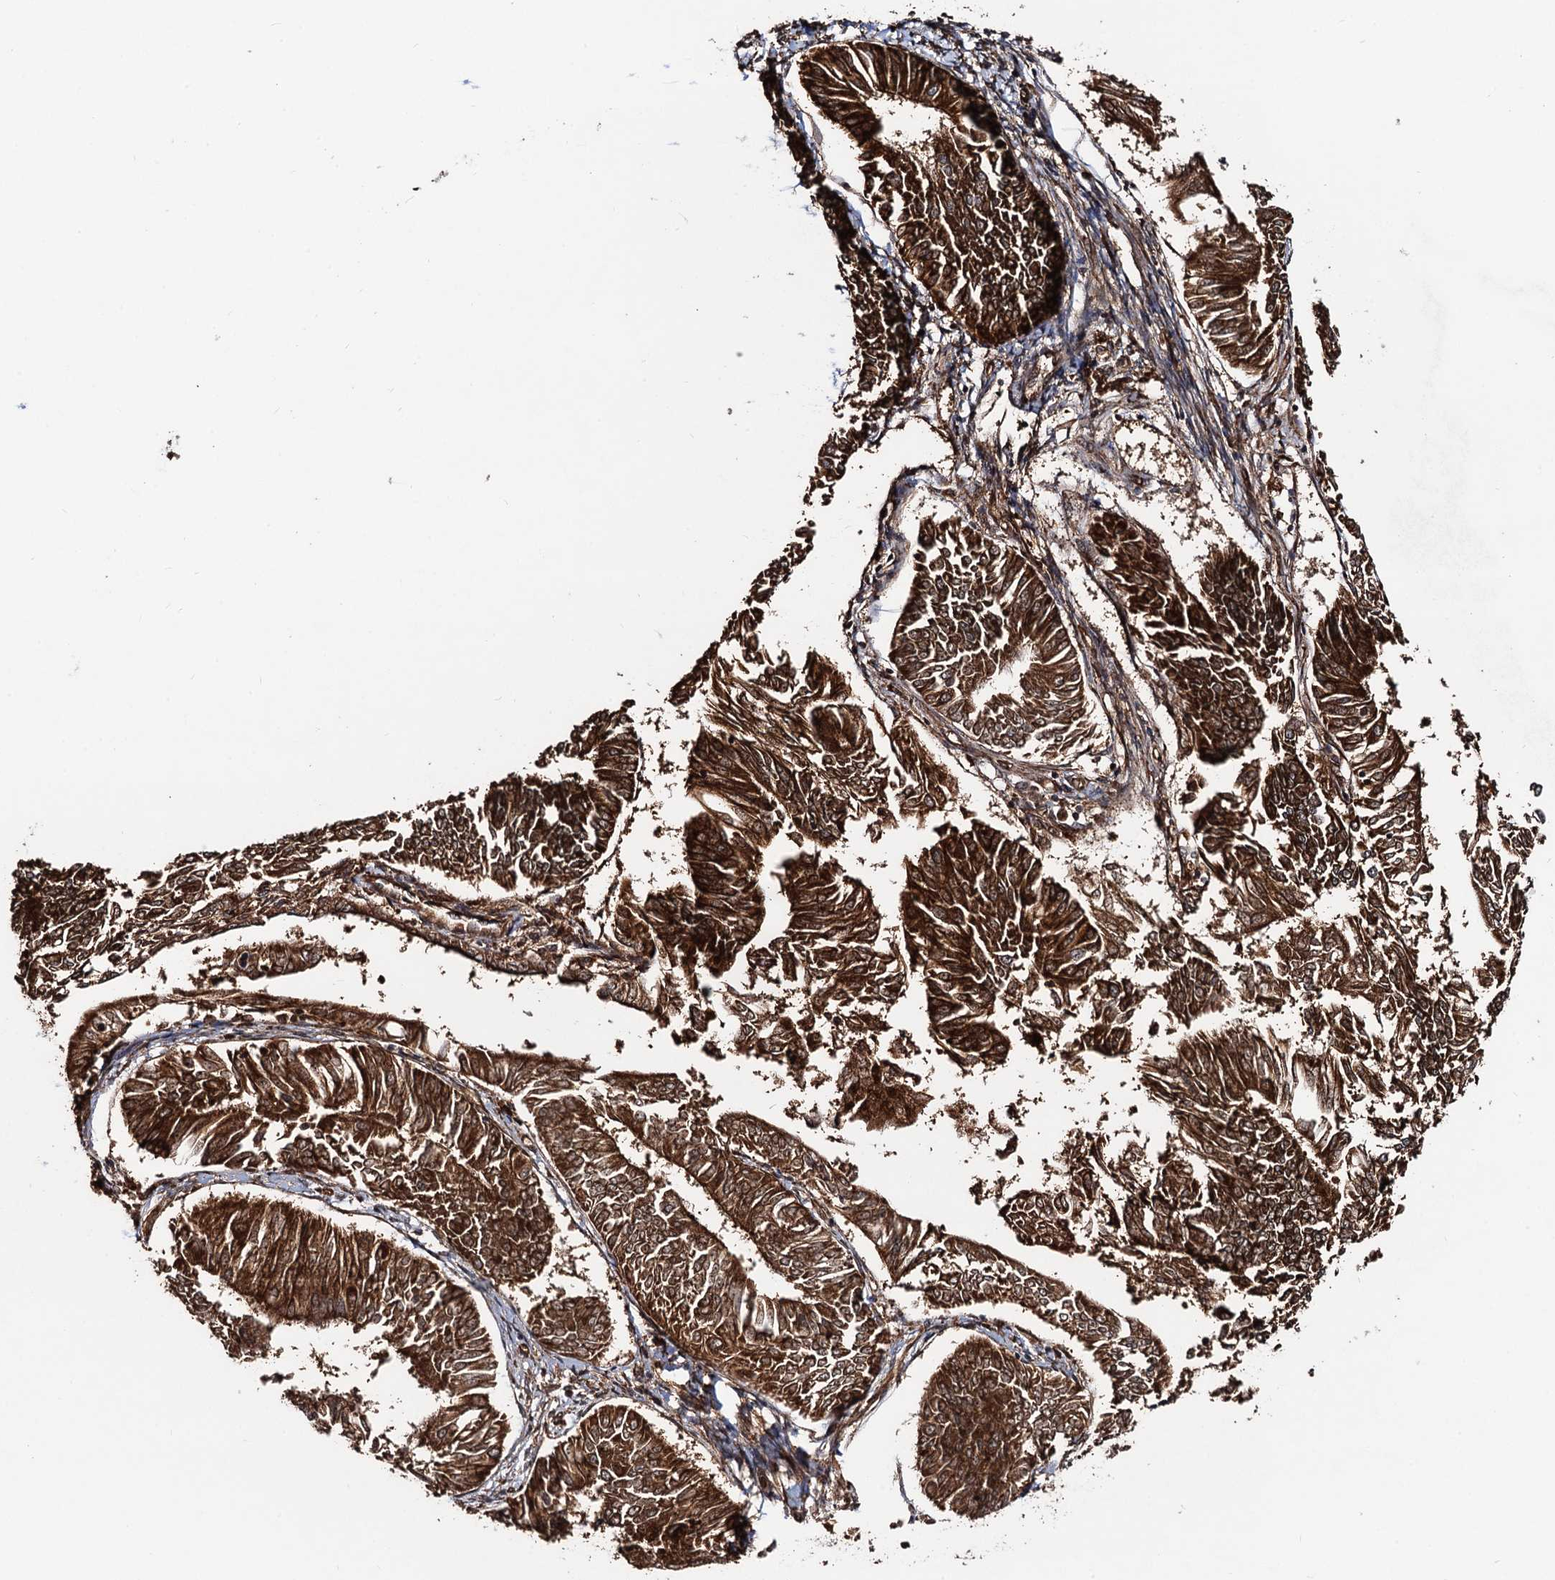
{"staining": {"intensity": "strong", "quantity": ">75%", "location": "cytoplasmic/membranous"}, "tissue": "endometrial cancer", "cell_type": "Tumor cells", "image_type": "cancer", "snomed": [{"axis": "morphology", "description": "Adenocarcinoma, NOS"}, {"axis": "topography", "description": "Endometrium"}], "caption": "A photomicrograph of human endometrial cancer stained for a protein exhibits strong cytoplasmic/membranous brown staining in tumor cells. Using DAB (brown) and hematoxylin (blue) stains, captured at high magnification using brightfield microscopy.", "gene": "SNRNP25", "patient": {"sex": "female", "age": 58}}